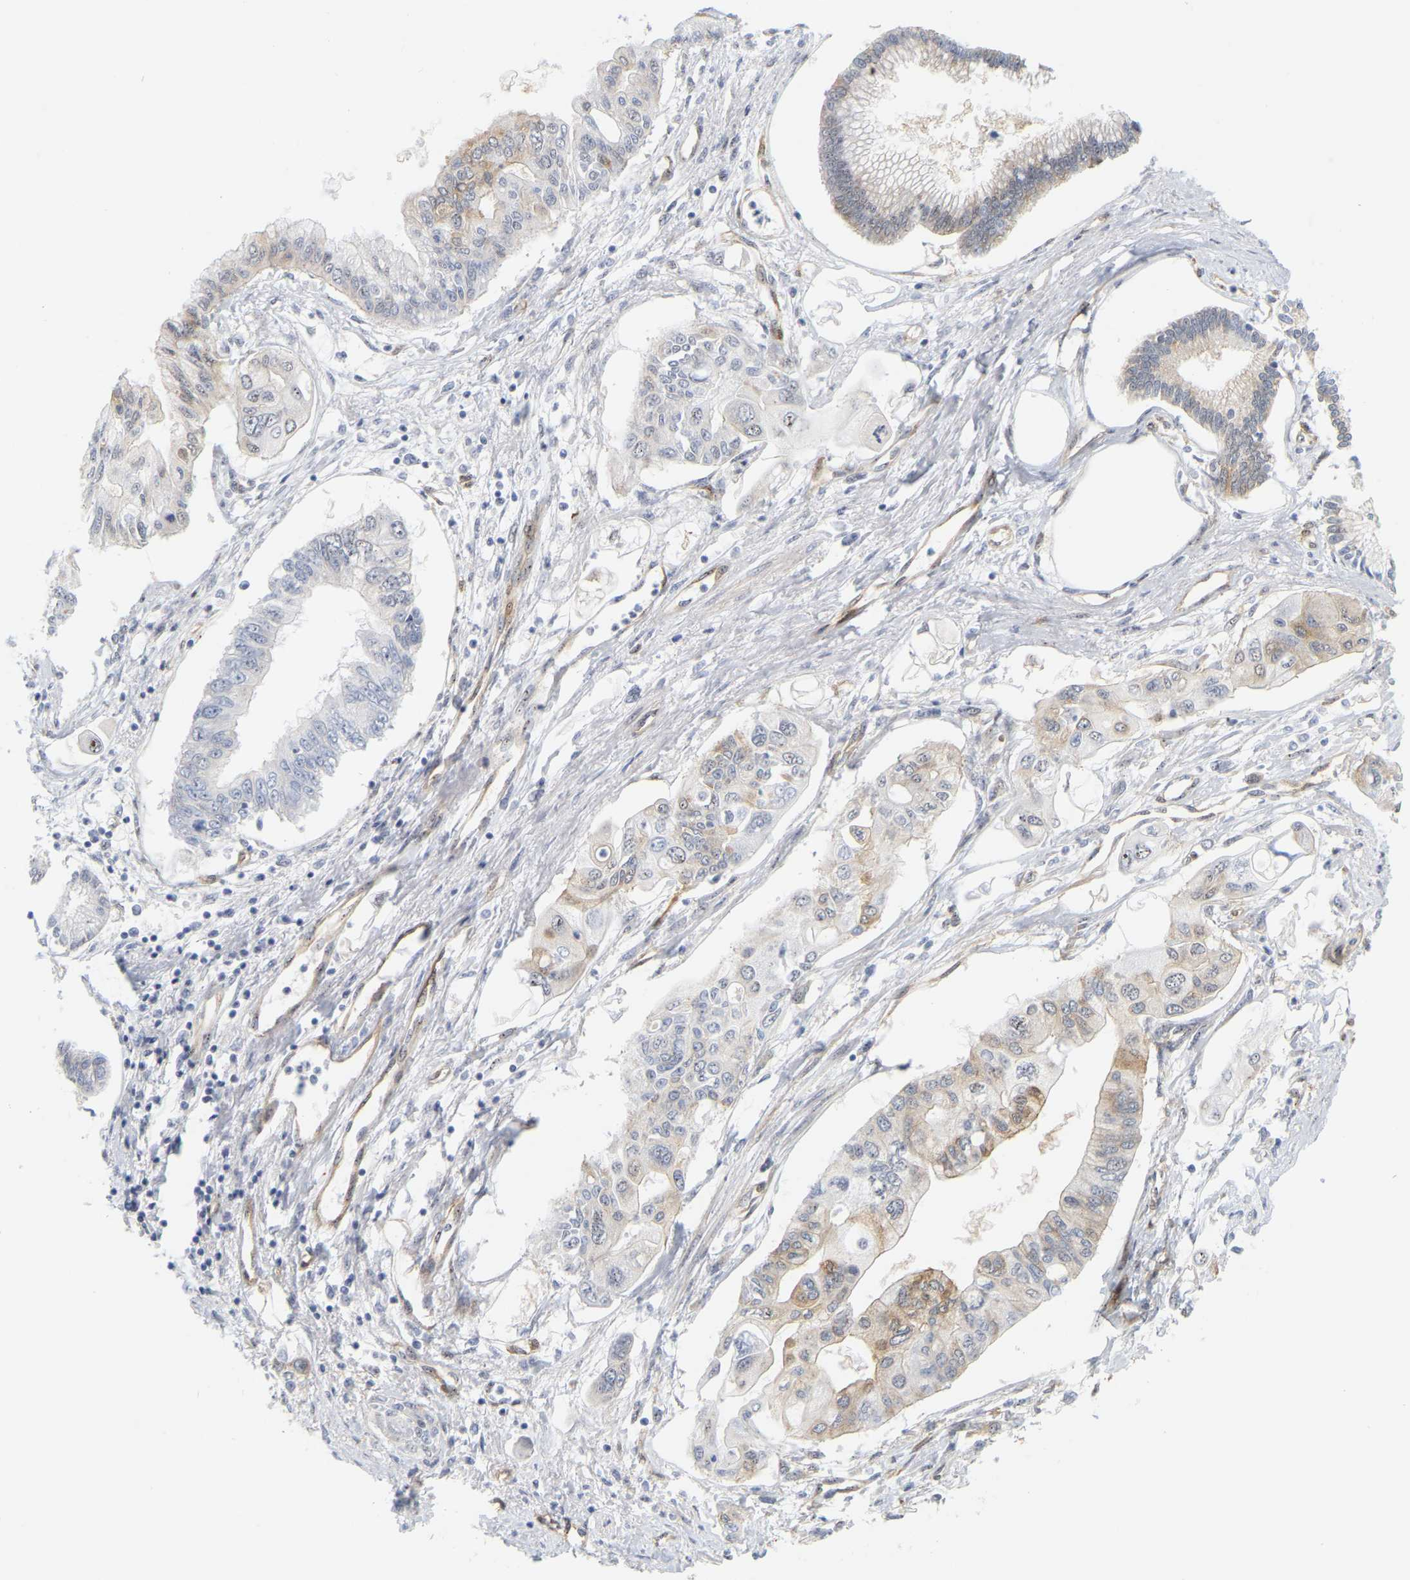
{"staining": {"intensity": "weak", "quantity": "25%-75%", "location": "cytoplasmic/membranous"}, "tissue": "pancreatic cancer", "cell_type": "Tumor cells", "image_type": "cancer", "snomed": [{"axis": "morphology", "description": "Adenocarcinoma, NOS"}, {"axis": "topography", "description": "Pancreas"}], "caption": "This micrograph demonstrates immunohistochemistry (IHC) staining of human pancreatic adenocarcinoma, with low weak cytoplasmic/membranous staining in approximately 25%-75% of tumor cells.", "gene": "RAPH1", "patient": {"sex": "female", "age": 77}}